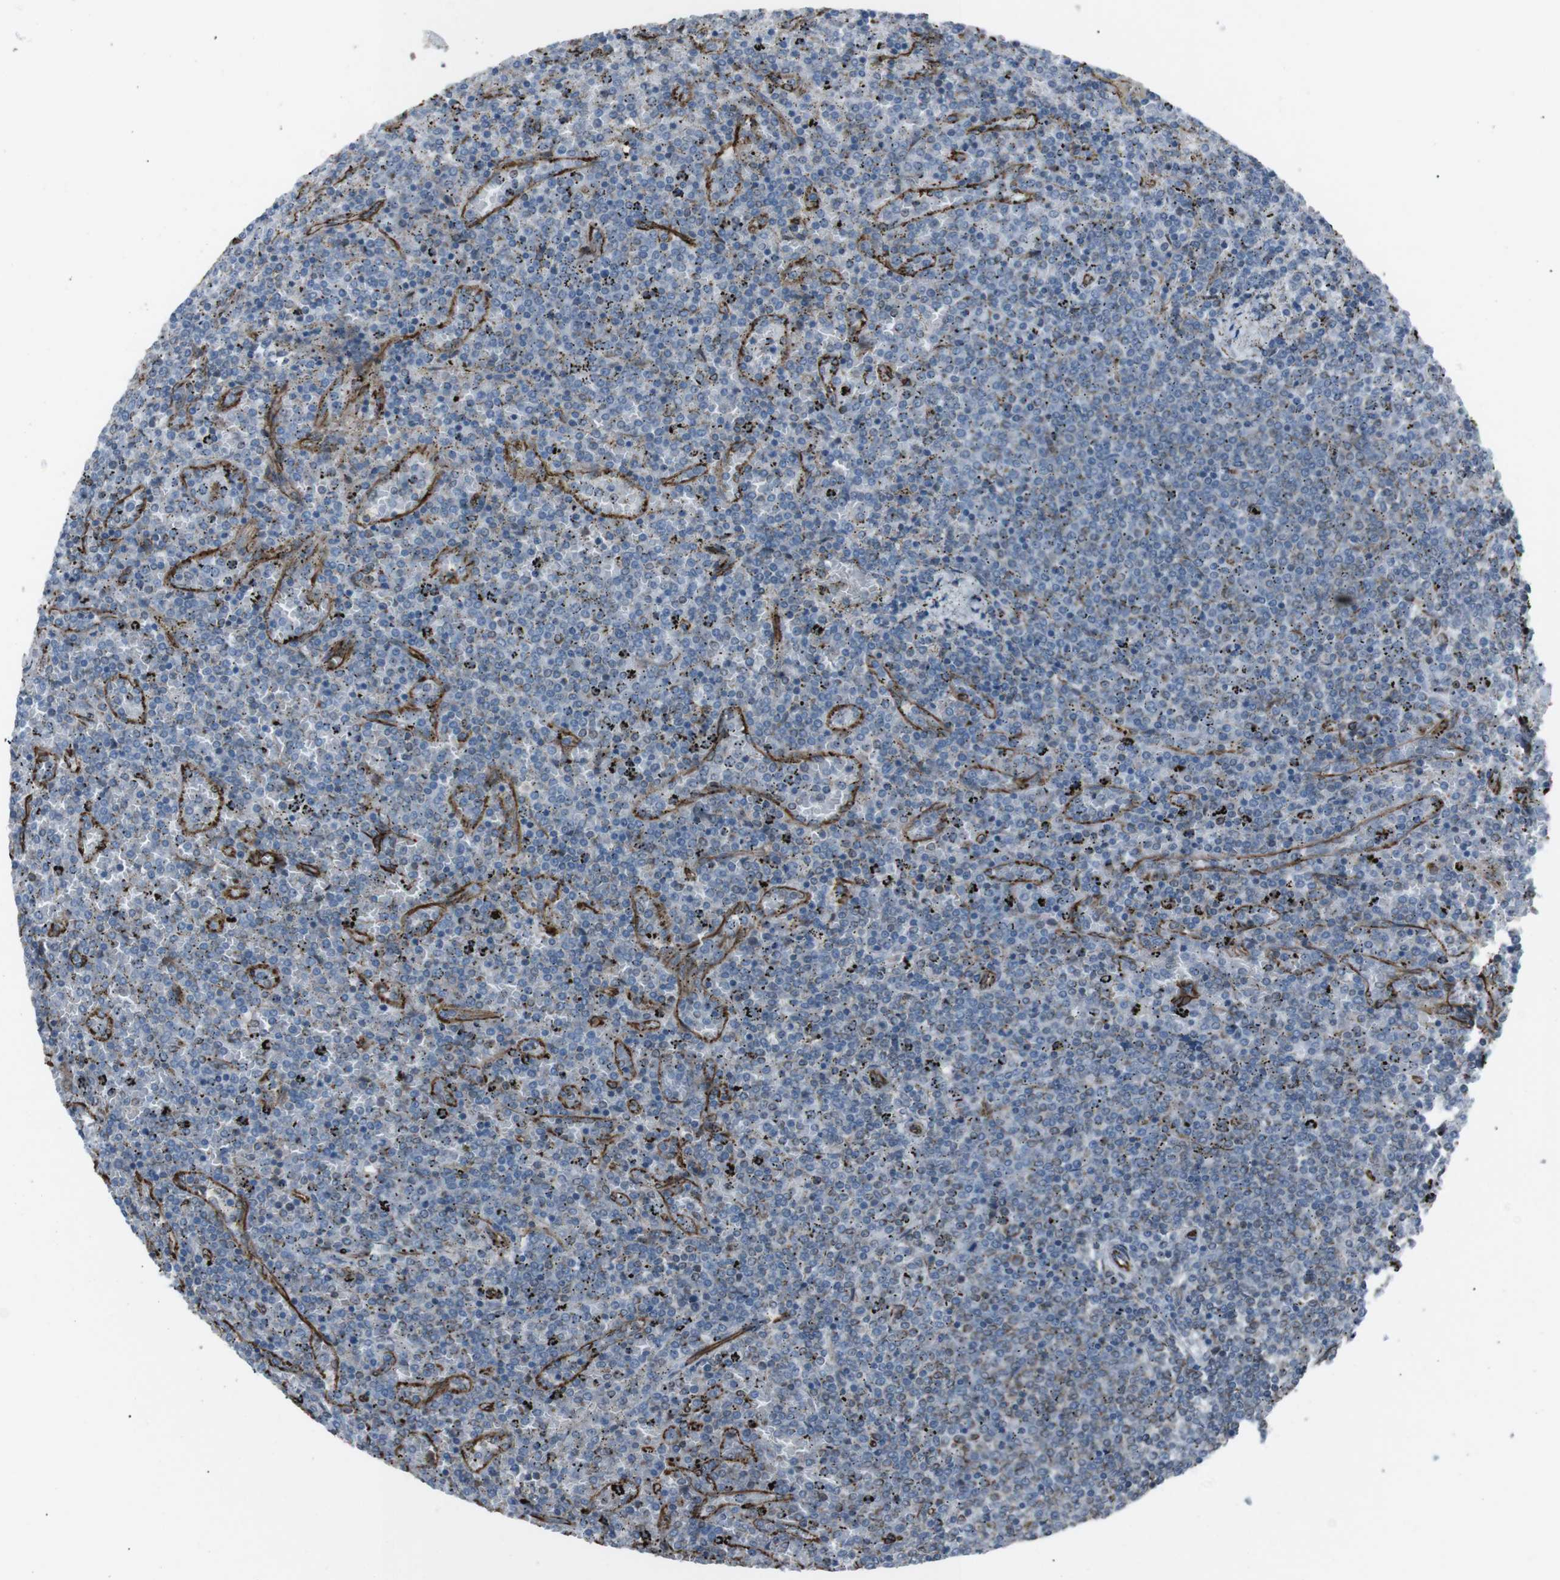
{"staining": {"intensity": "weak", "quantity": "<25%", "location": "cytoplasmic/membranous"}, "tissue": "lymphoma", "cell_type": "Tumor cells", "image_type": "cancer", "snomed": [{"axis": "morphology", "description": "Malignant lymphoma, non-Hodgkin's type, Low grade"}, {"axis": "topography", "description": "Spleen"}], "caption": "Lymphoma stained for a protein using immunohistochemistry exhibits no staining tumor cells.", "gene": "TMEM141", "patient": {"sex": "female", "age": 77}}